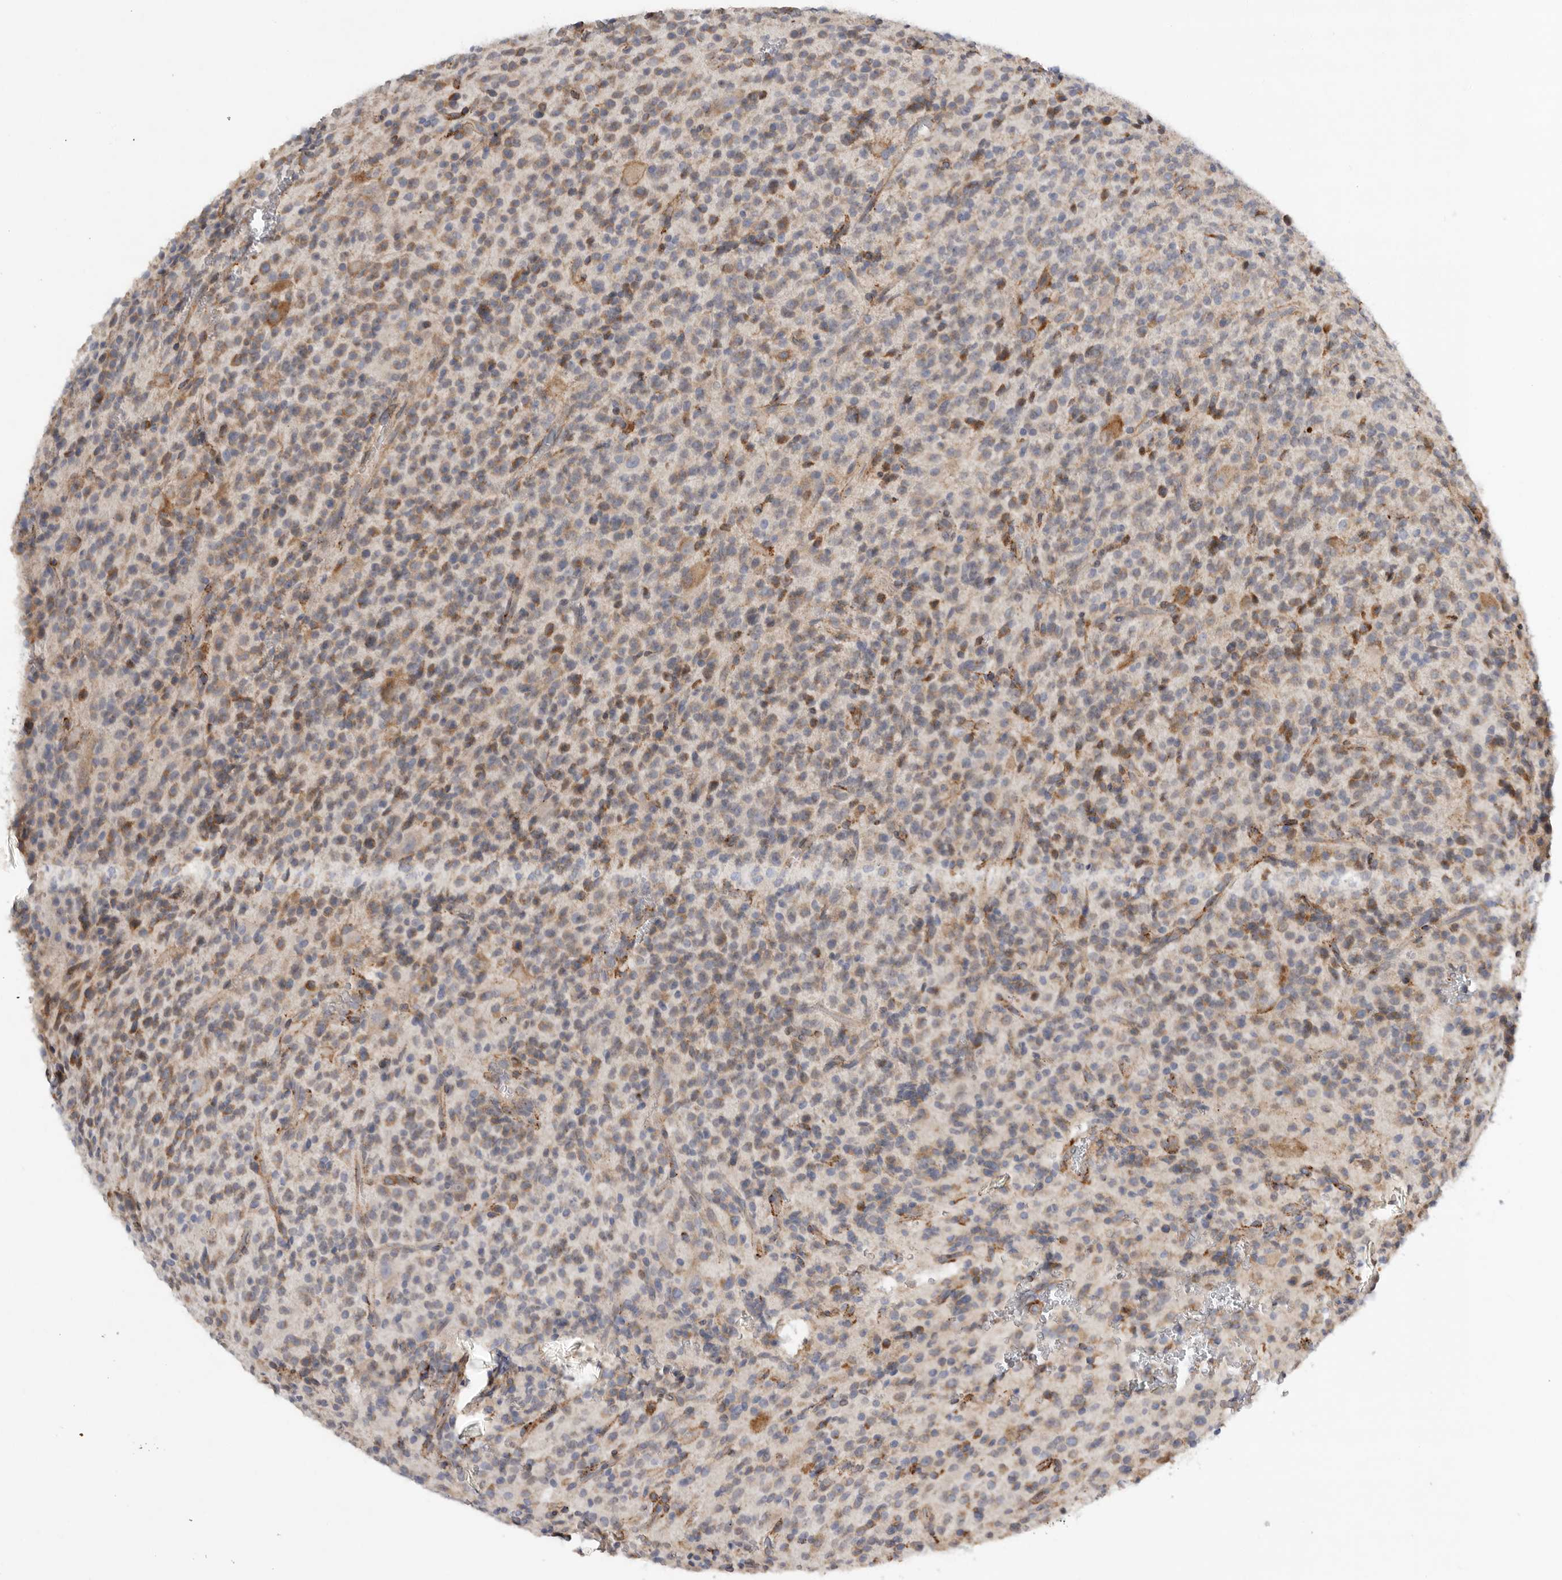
{"staining": {"intensity": "moderate", "quantity": "25%-75%", "location": "cytoplasmic/membranous"}, "tissue": "glioma", "cell_type": "Tumor cells", "image_type": "cancer", "snomed": [{"axis": "morphology", "description": "Glioma, malignant, High grade"}, {"axis": "topography", "description": "Brain"}], "caption": "DAB immunohistochemical staining of human malignant high-grade glioma demonstrates moderate cytoplasmic/membranous protein expression in about 25%-75% of tumor cells. The protein is shown in brown color, while the nuclei are stained blue.", "gene": "GANAB", "patient": {"sex": "male", "age": 34}}